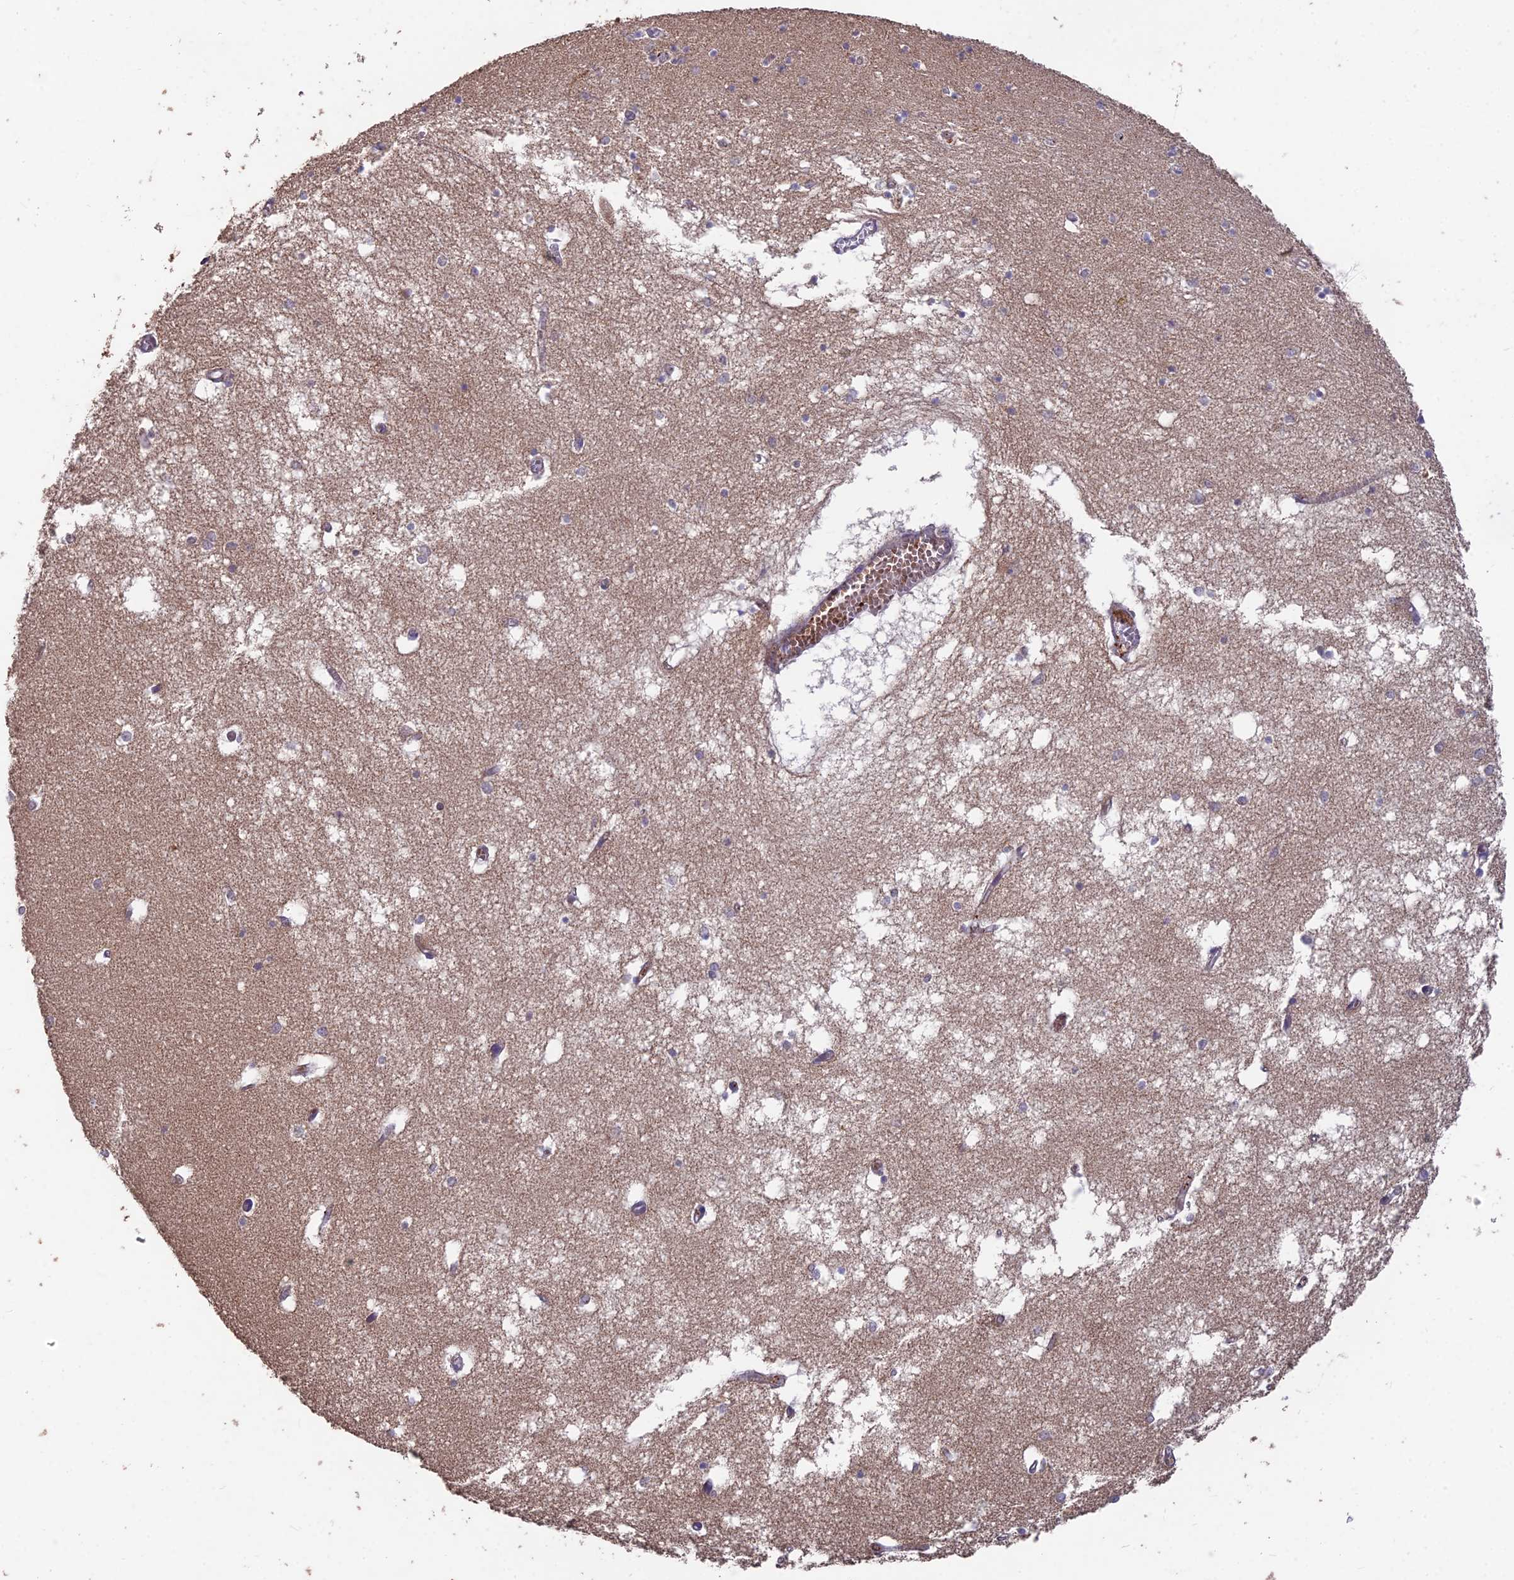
{"staining": {"intensity": "negative", "quantity": "none", "location": "none"}, "tissue": "hippocampus", "cell_type": "Glial cells", "image_type": "normal", "snomed": [{"axis": "morphology", "description": "Normal tissue, NOS"}, {"axis": "topography", "description": "Hippocampus"}], "caption": "DAB (3,3'-diaminobenzidine) immunohistochemical staining of unremarkable hippocampus exhibits no significant positivity in glial cells.", "gene": "IFT22", "patient": {"sex": "male", "age": 70}}